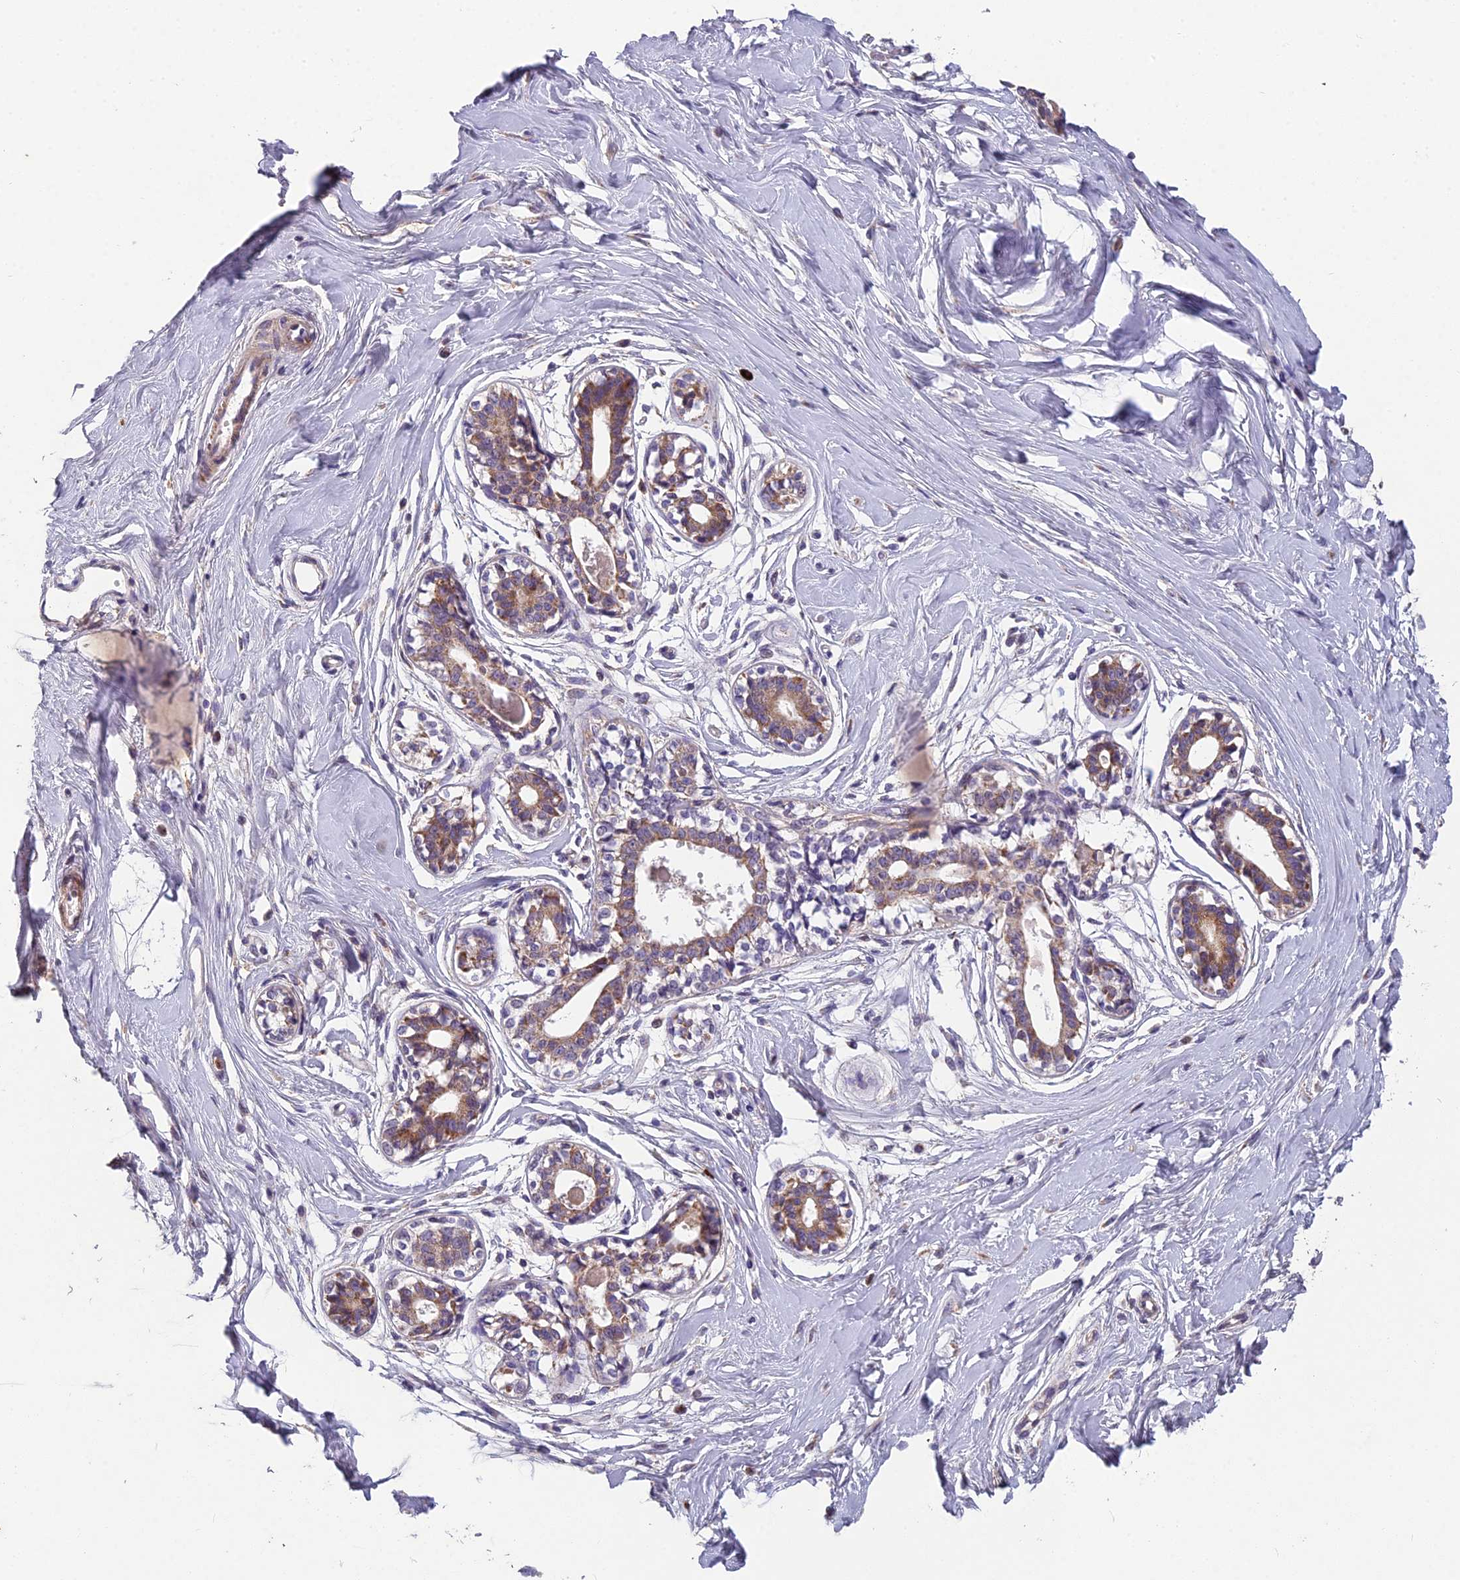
{"staining": {"intensity": "negative", "quantity": "none", "location": "none"}, "tissue": "breast", "cell_type": "Adipocytes", "image_type": "normal", "snomed": [{"axis": "morphology", "description": "Normal tissue, NOS"}, {"axis": "topography", "description": "Breast"}], "caption": "The micrograph reveals no significant positivity in adipocytes of breast. (Immunohistochemistry, brightfield microscopy, high magnification).", "gene": "ENSG00000188897", "patient": {"sex": "female", "age": 45}}